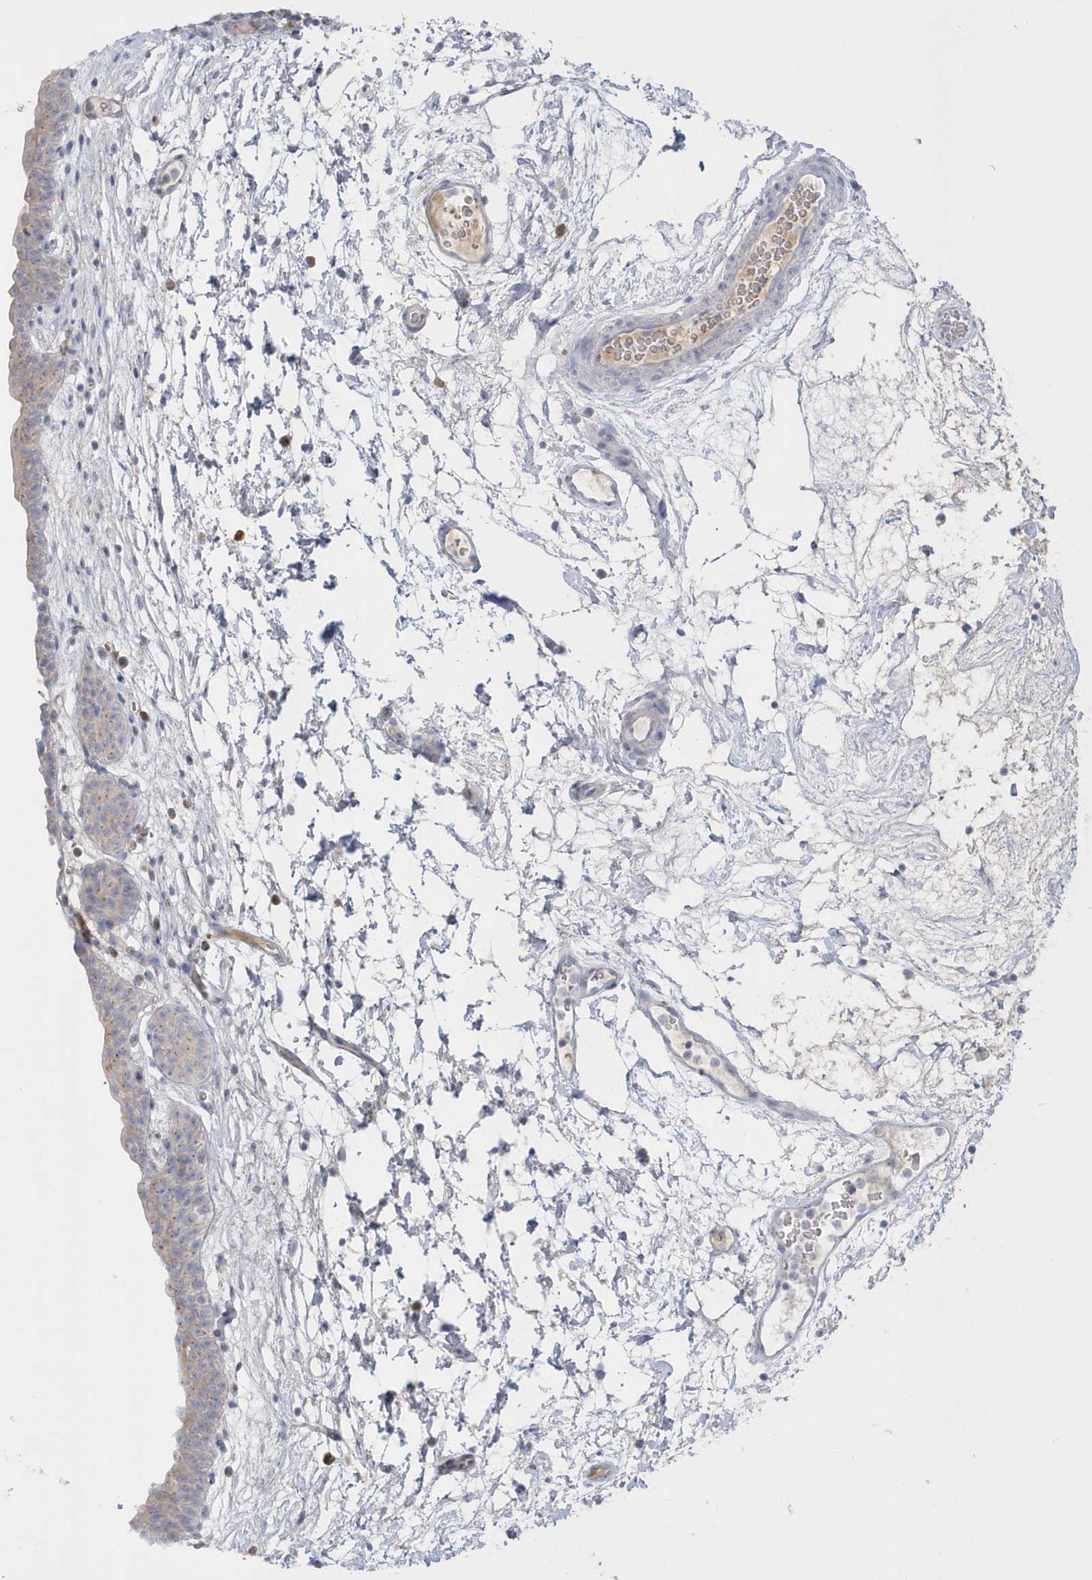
{"staining": {"intensity": "negative", "quantity": "none", "location": "none"}, "tissue": "urinary bladder", "cell_type": "Urothelial cells", "image_type": "normal", "snomed": [{"axis": "morphology", "description": "Normal tissue, NOS"}, {"axis": "topography", "description": "Urinary bladder"}], "caption": "High magnification brightfield microscopy of benign urinary bladder stained with DAB (brown) and counterstained with hematoxylin (blue): urothelial cells show no significant staining. (Stains: DAB (3,3'-diaminobenzidine) IHC with hematoxylin counter stain, Microscopy: brightfield microscopy at high magnification).", "gene": "SEMA3D", "patient": {"sex": "male", "age": 83}}